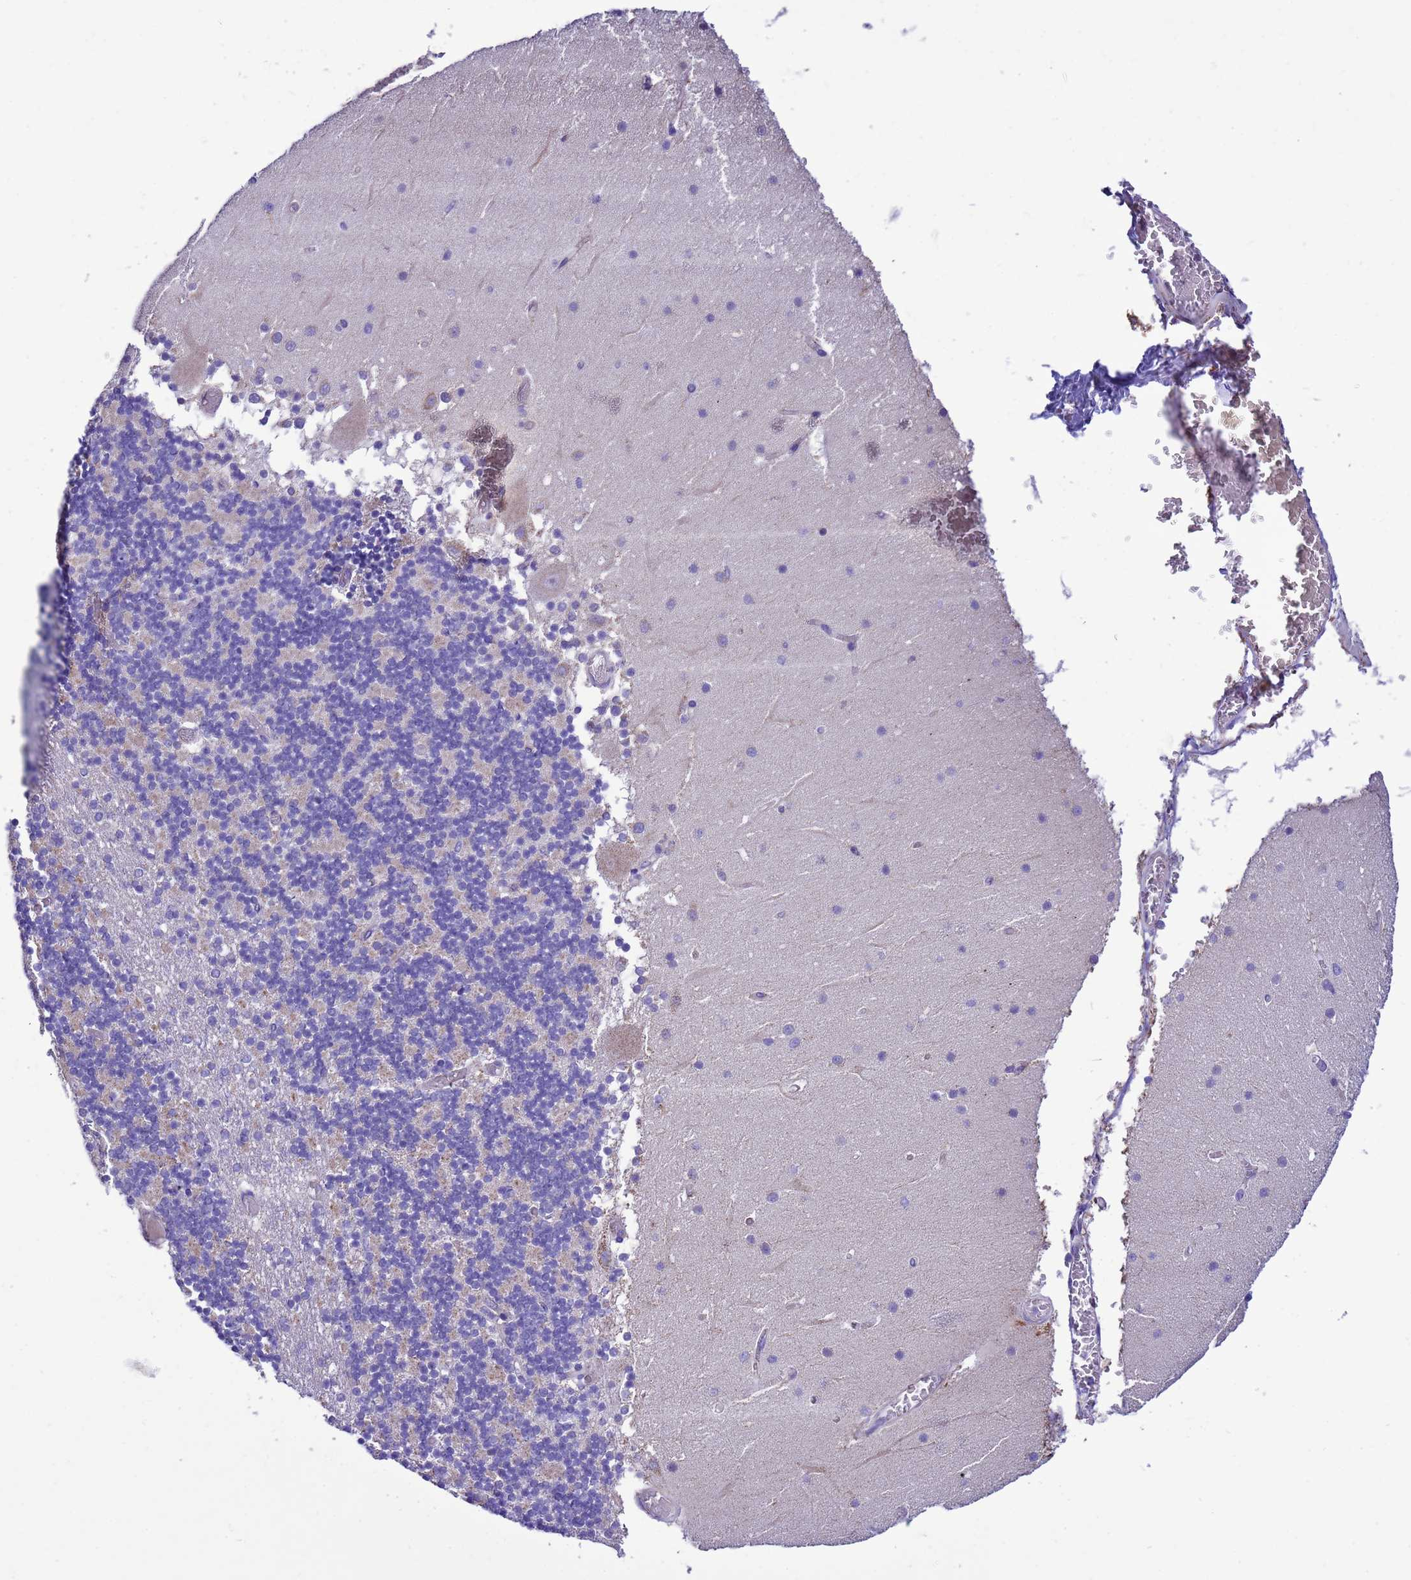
{"staining": {"intensity": "moderate", "quantity": "<25%", "location": "cytoplasmic/membranous"}, "tissue": "cerebellum", "cell_type": "Cells in granular layer", "image_type": "normal", "snomed": [{"axis": "morphology", "description": "Normal tissue, NOS"}, {"axis": "topography", "description": "Cerebellum"}], "caption": "Immunohistochemistry of benign cerebellum demonstrates low levels of moderate cytoplasmic/membranous staining in approximately <25% of cells in granular layer.", "gene": "CCDC191", "patient": {"sex": "female", "age": 28}}